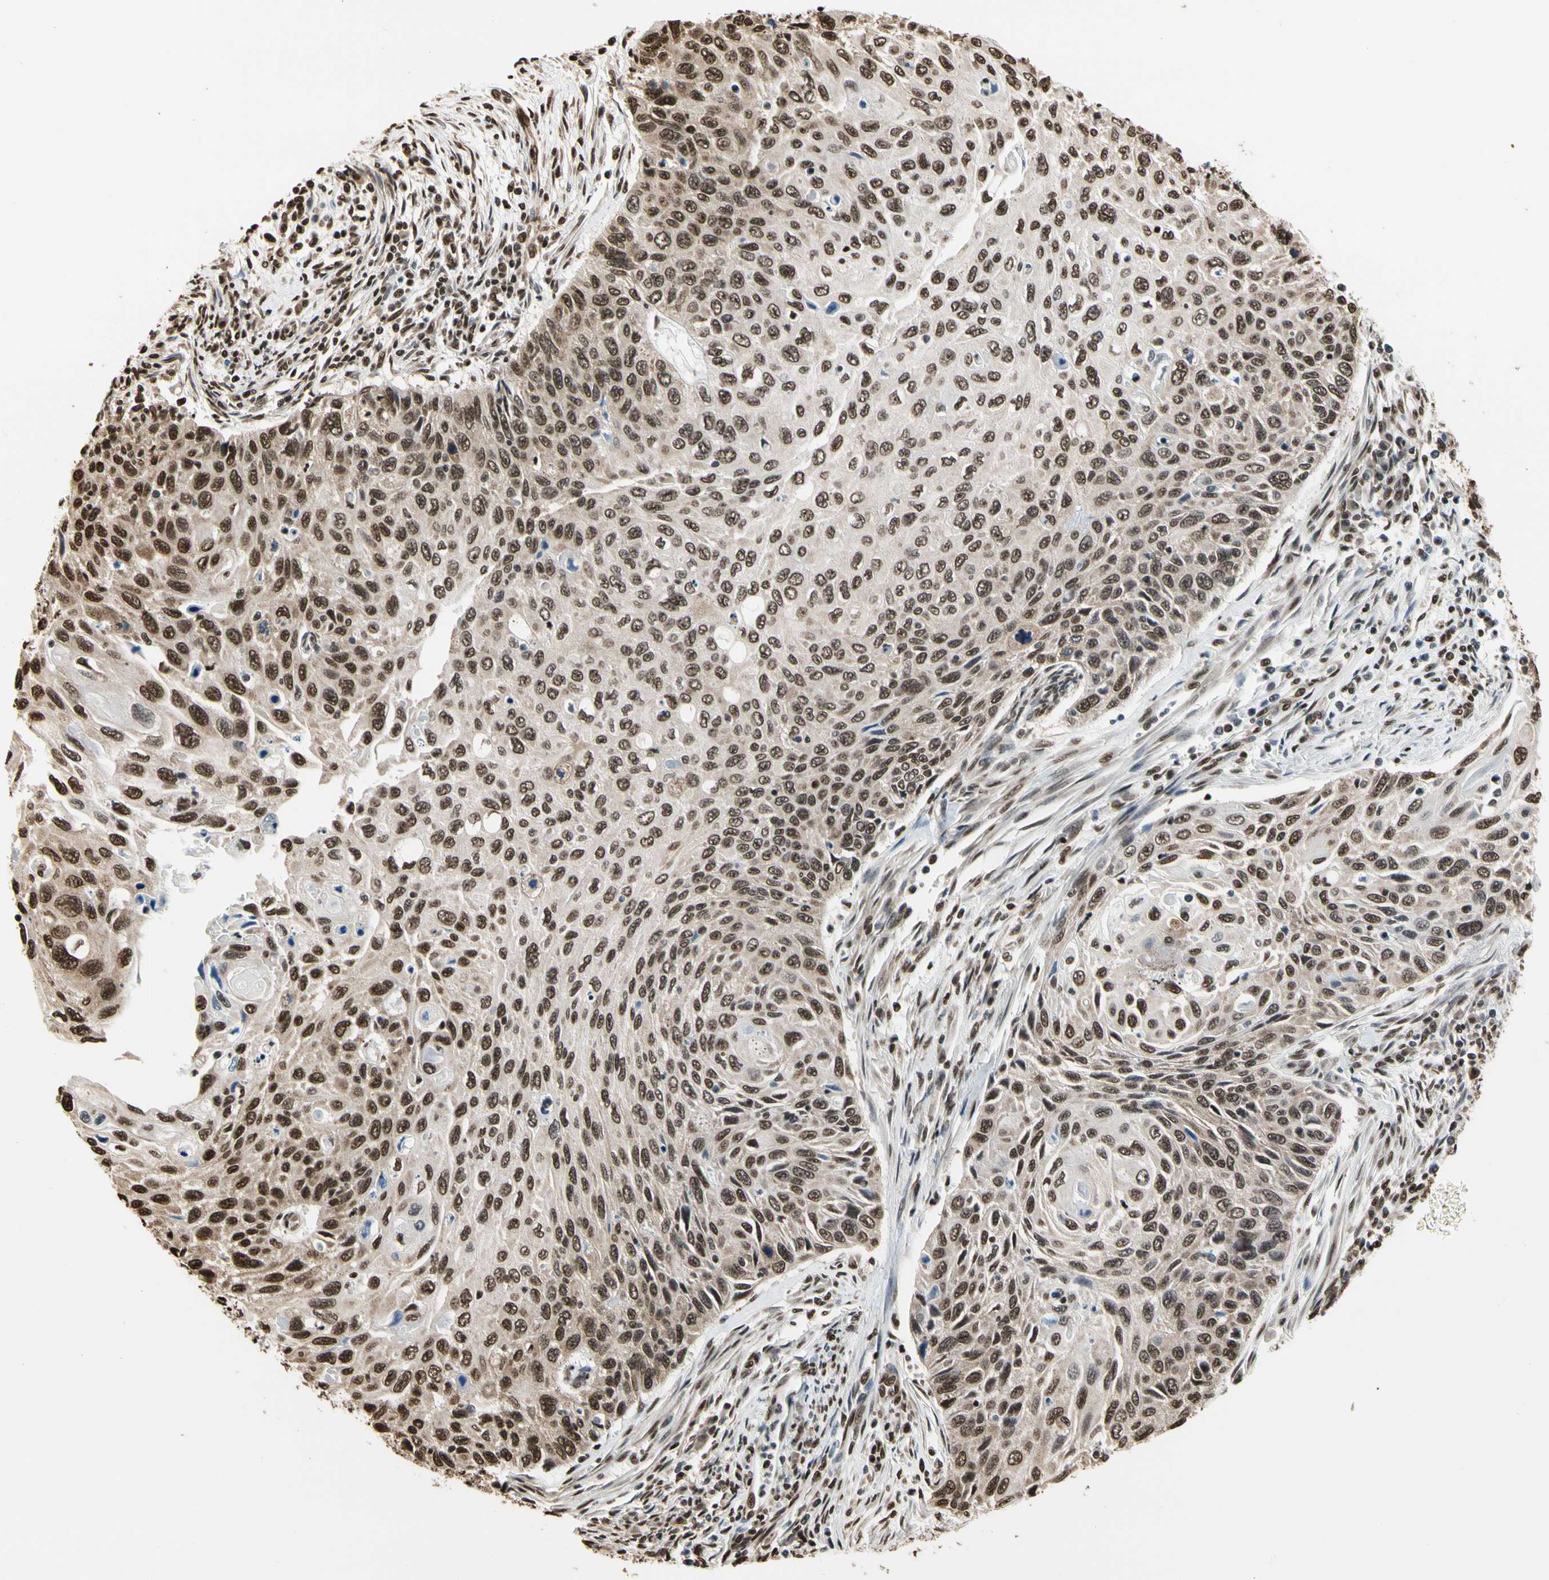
{"staining": {"intensity": "moderate", "quantity": ">75%", "location": "cytoplasmic/membranous,nuclear"}, "tissue": "cervical cancer", "cell_type": "Tumor cells", "image_type": "cancer", "snomed": [{"axis": "morphology", "description": "Squamous cell carcinoma, NOS"}, {"axis": "topography", "description": "Cervix"}], "caption": "An image of human squamous cell carcinoma (cervical) stained for a protein demonstrates moderate cytoplasmic/membranous and nuclear brown staining in tumor cells.", "gene": "HNRNPK", "patient": {"sex": "female", "age": 70}}